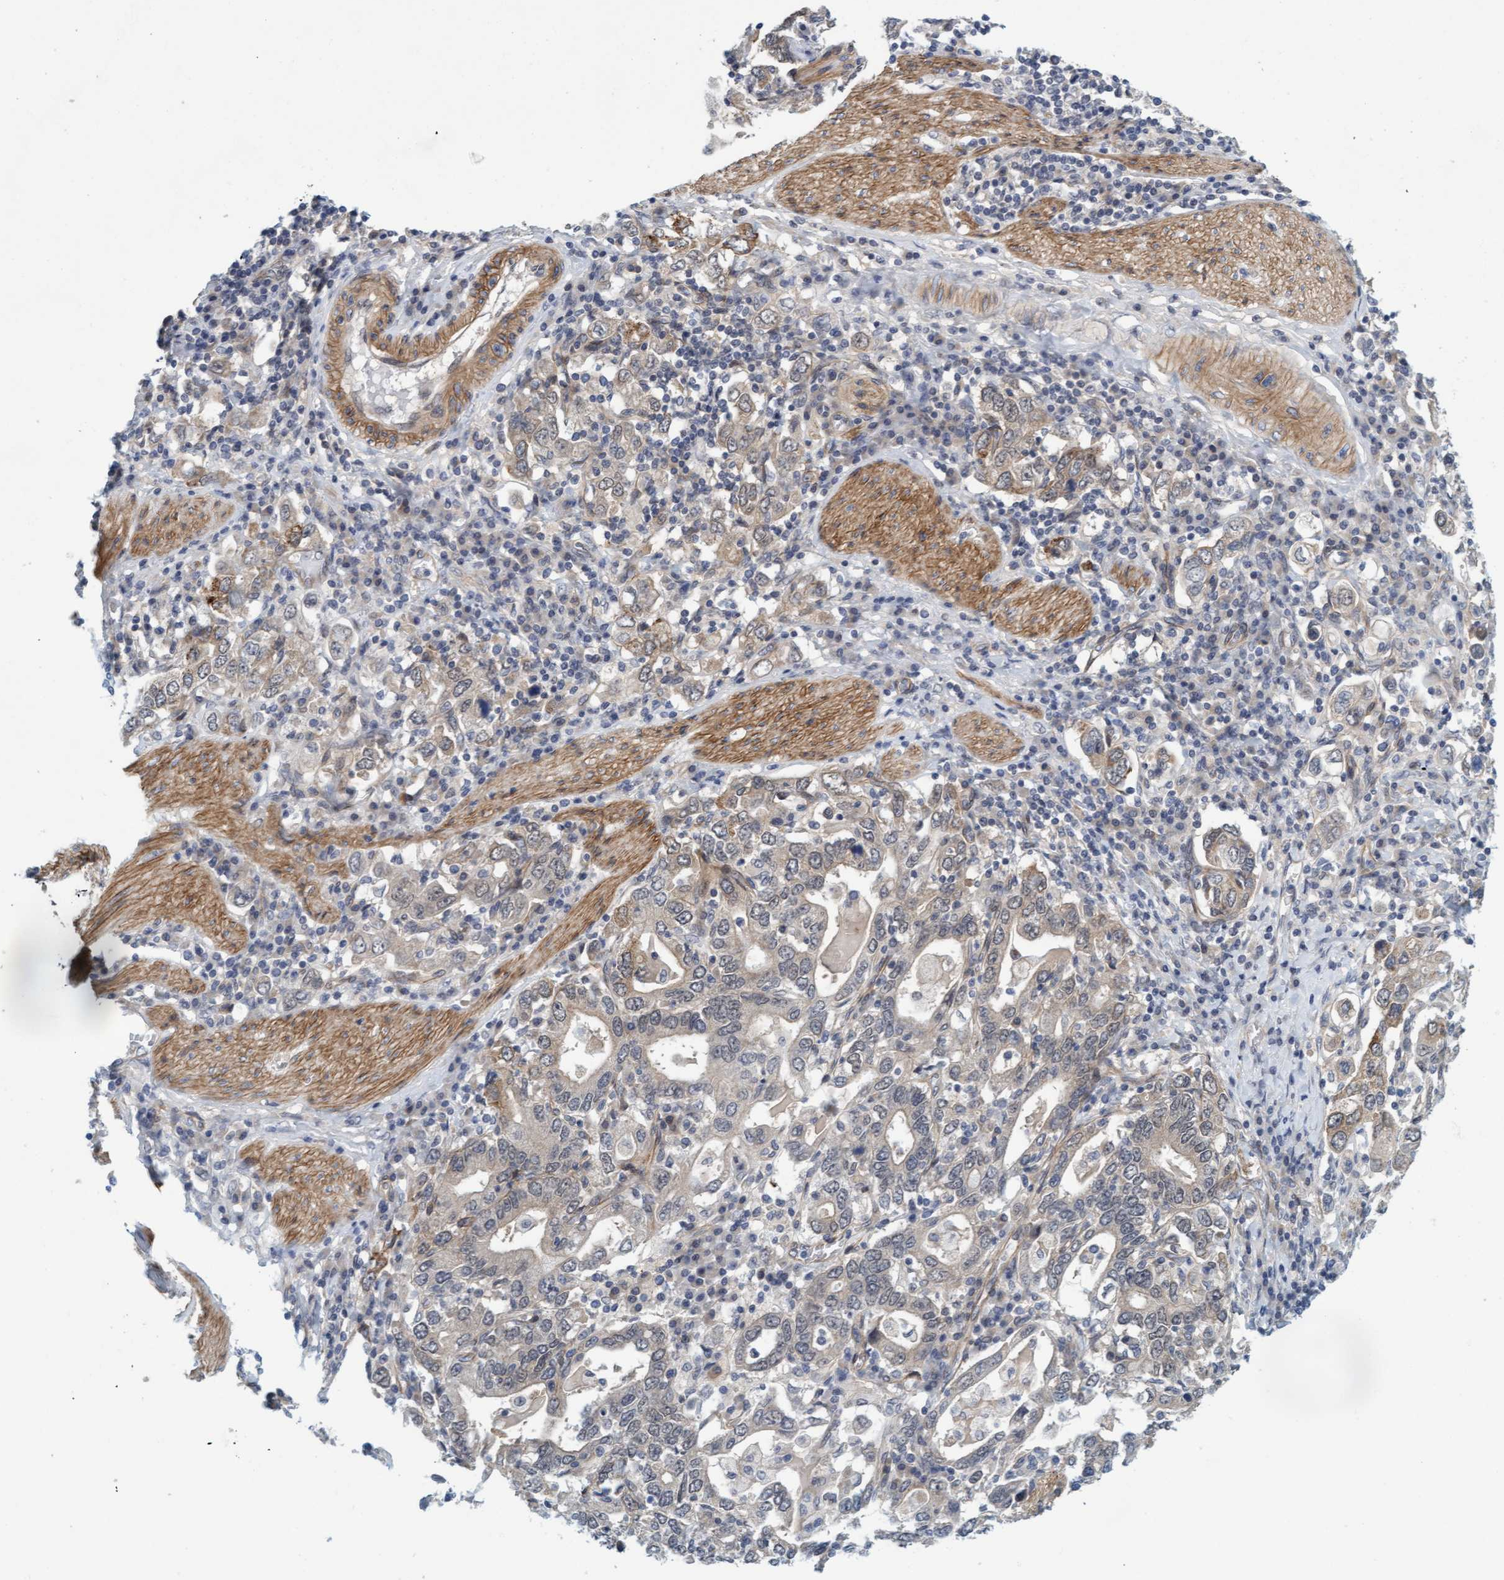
{"staining": {"intensity": "weak", "quantity": "<25%", "location": "cytoplasmic/membranous"}, "tissue": "stomach cancer", "cell_type": "Tumor cells", "image_type": "cancer", "snomed": [{"axis": "morphology", "description": "Adenocarcinoma, NOS"}, {"axis": "topography", "description": "Stomach, upper"}], "caption": "IHC of human stomach cancer demonstrates no positivity in tumor cells.", "gene": "TSTD2", "patient": {"sex": "male", "age": 62}}